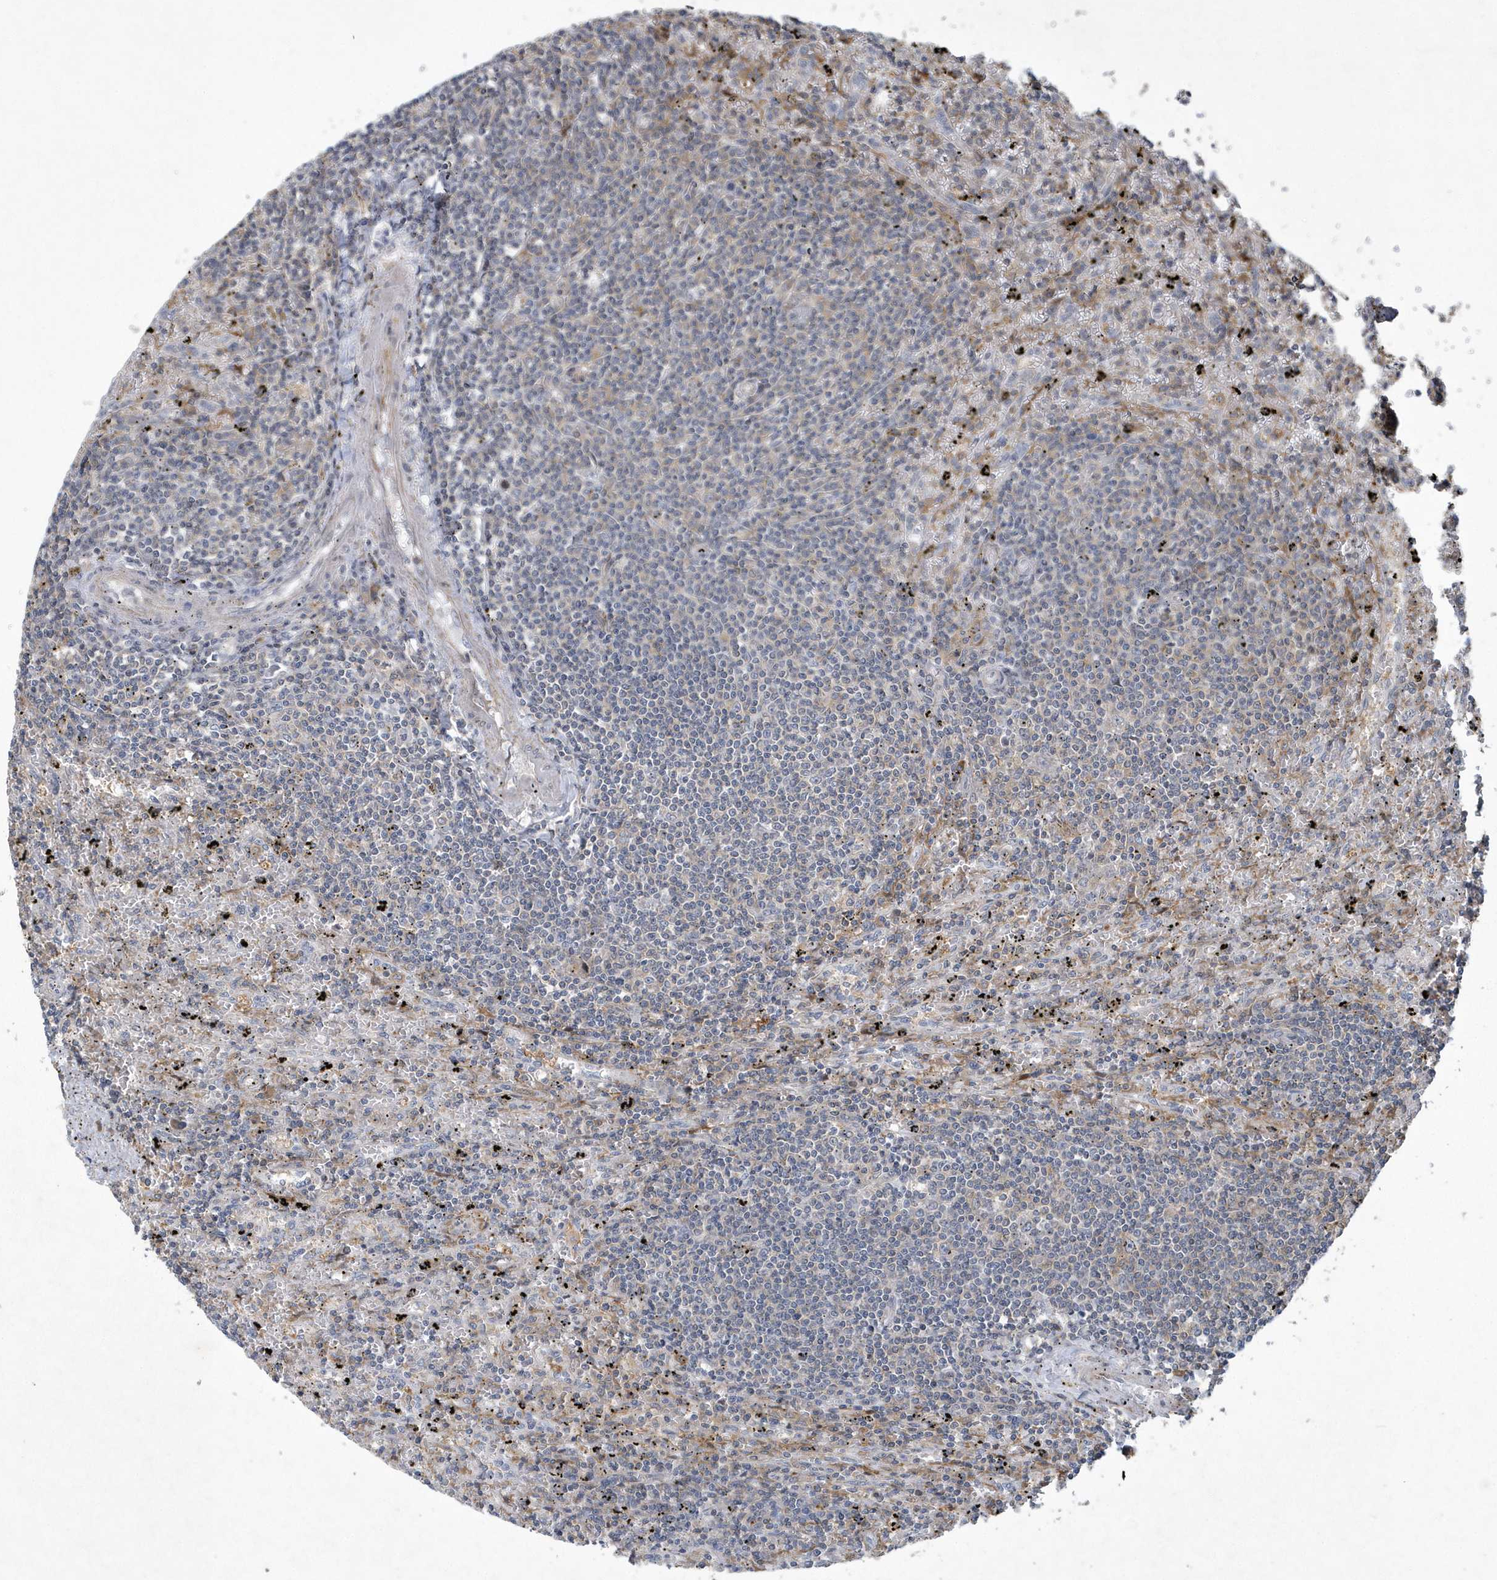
{"staining": {"intensity": "negative", "quantity": "none", "location": "none"}, "tissue": "lymphoma", "cell_type": "Tumor cells", "image_type": "cancer", "snomed": [{"axis": "morphology", "description": "Malignant lymphoma, non-Hodgkin's type, Low grade"}, {"axis": "topography", "description": "Spleen"}], "caption": "Immunohistochemistry (IHC) micrograph of lymphoma stained for a protein (brown), which displays no positivity in tumor cells. (DAB (3,3'-diaminobenzidine) IHC visualized using brightfield microscopy, high magnification).", "gene": "N4BP2", "patient": {"sex": "male", "age": 76}}